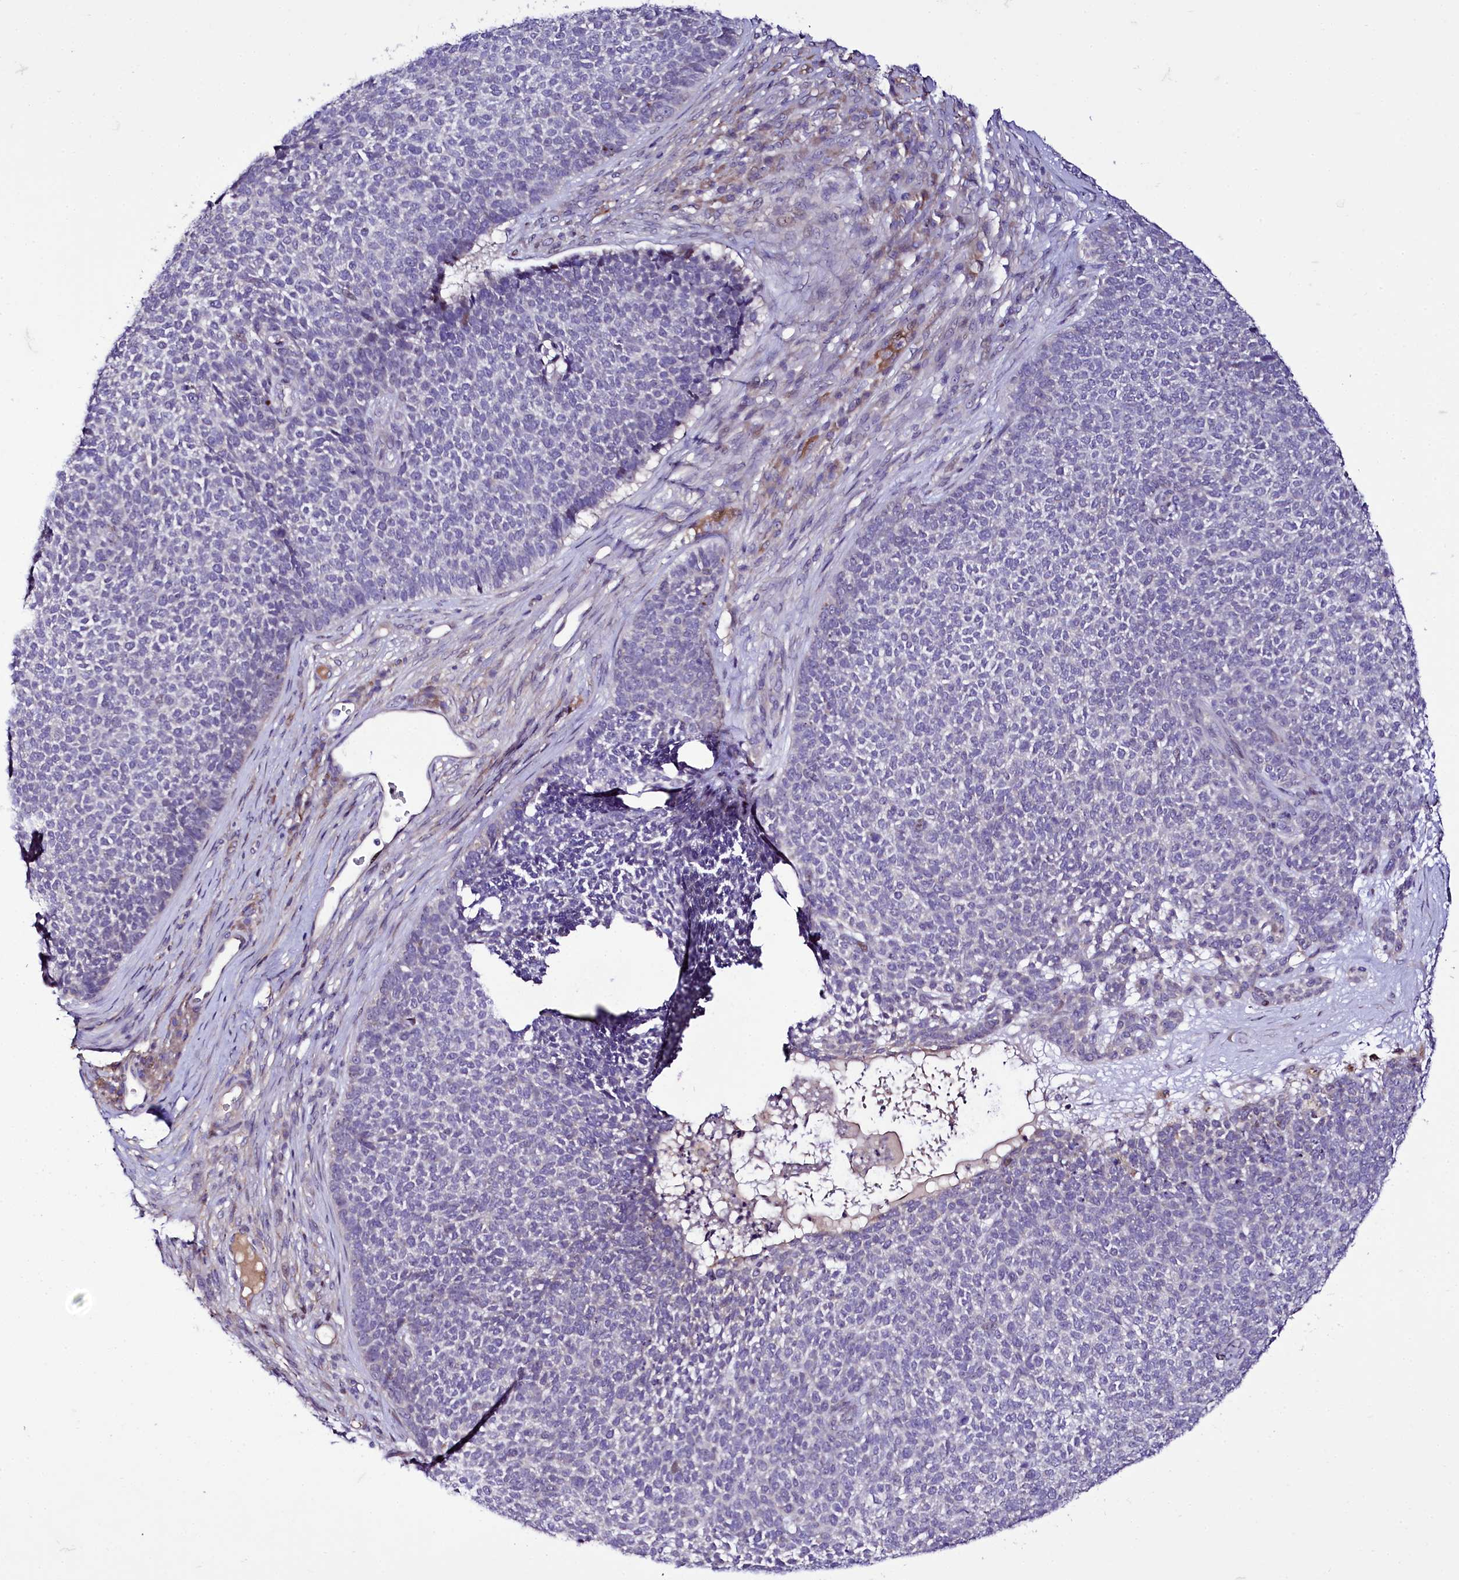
{"staining": {"intensity": "negative", "quantity": "none", "location": "none"}, "tissue": "skin cancer", "cell_type": "Tumor cells", "image_type": "cancer", "snomed": [{"axis": "morphology", "description": "Basal cell carcinoma"}, {"axis": "topography", "description": "Skin"}], "caption": "A high-resolution histopathology image shows immunohistochemistry staining of basal cell carcinoma (skin), which displays no significant positivity in tumor cells.", "gene": "ZC3H12C", "patient": {"sex": "female", "age": 84}}